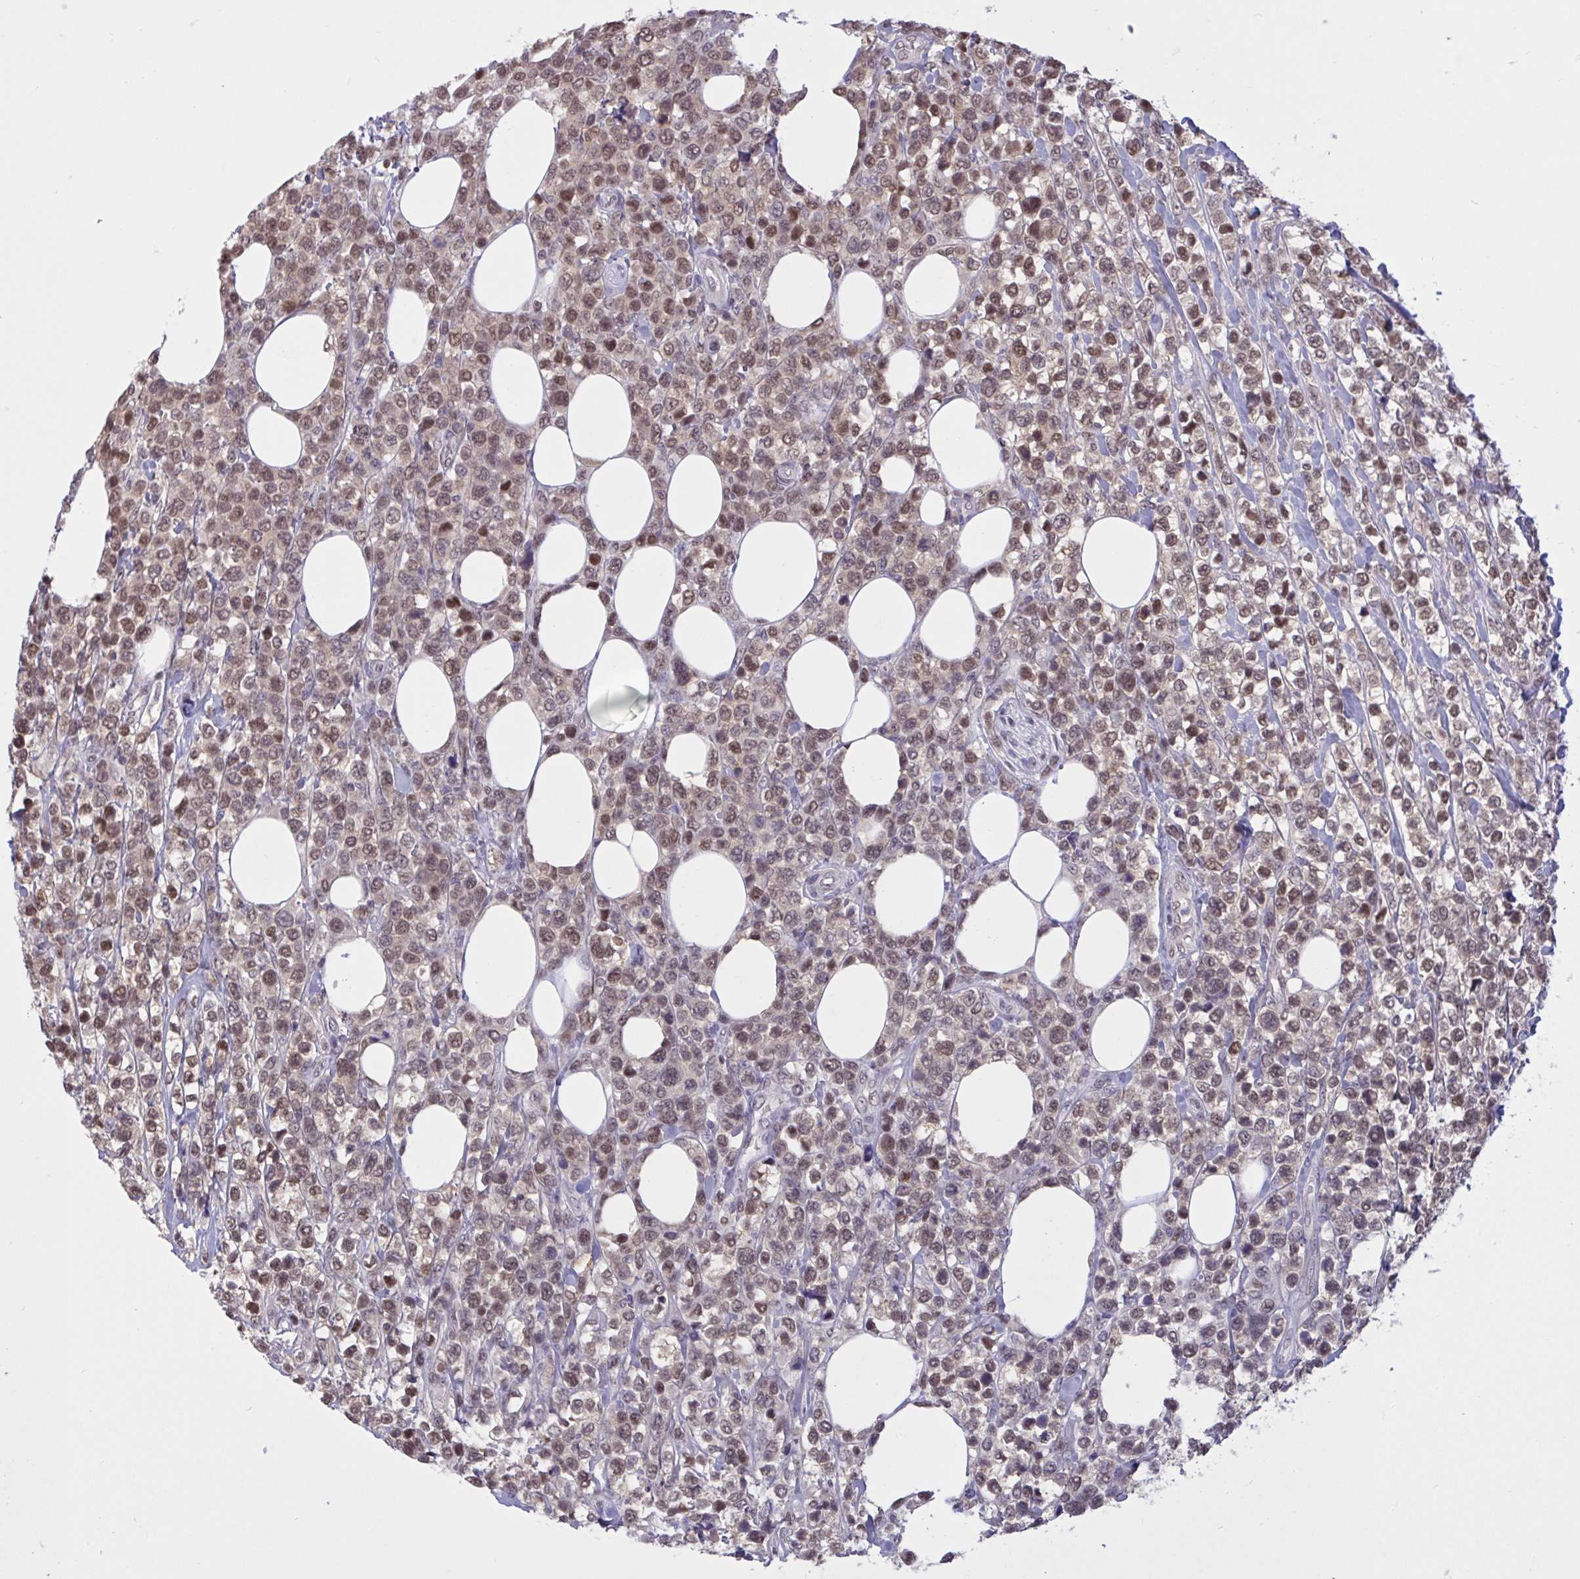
{"staining": {"intensity": "moderate", "quantity": ">75%", "location": "nuclear"}, "tissue": "lymphoma", "cell_type": "Tumor cells", "image_type": "cancer", "snomed": [{"axis": "morphology", "description": "Malignant lymphoma, non-Hodgkin's type, High grade"}, {"axis": "topography", "description": "Soft tissue"}], "caption": "High-grade malignant lymphoma, non-Hodgkin's type tissue reveals moderate nuclear expression in about >75% of tumor cells", "gene": "RBL1", "patient": {"sex": "female", "age": 56}}